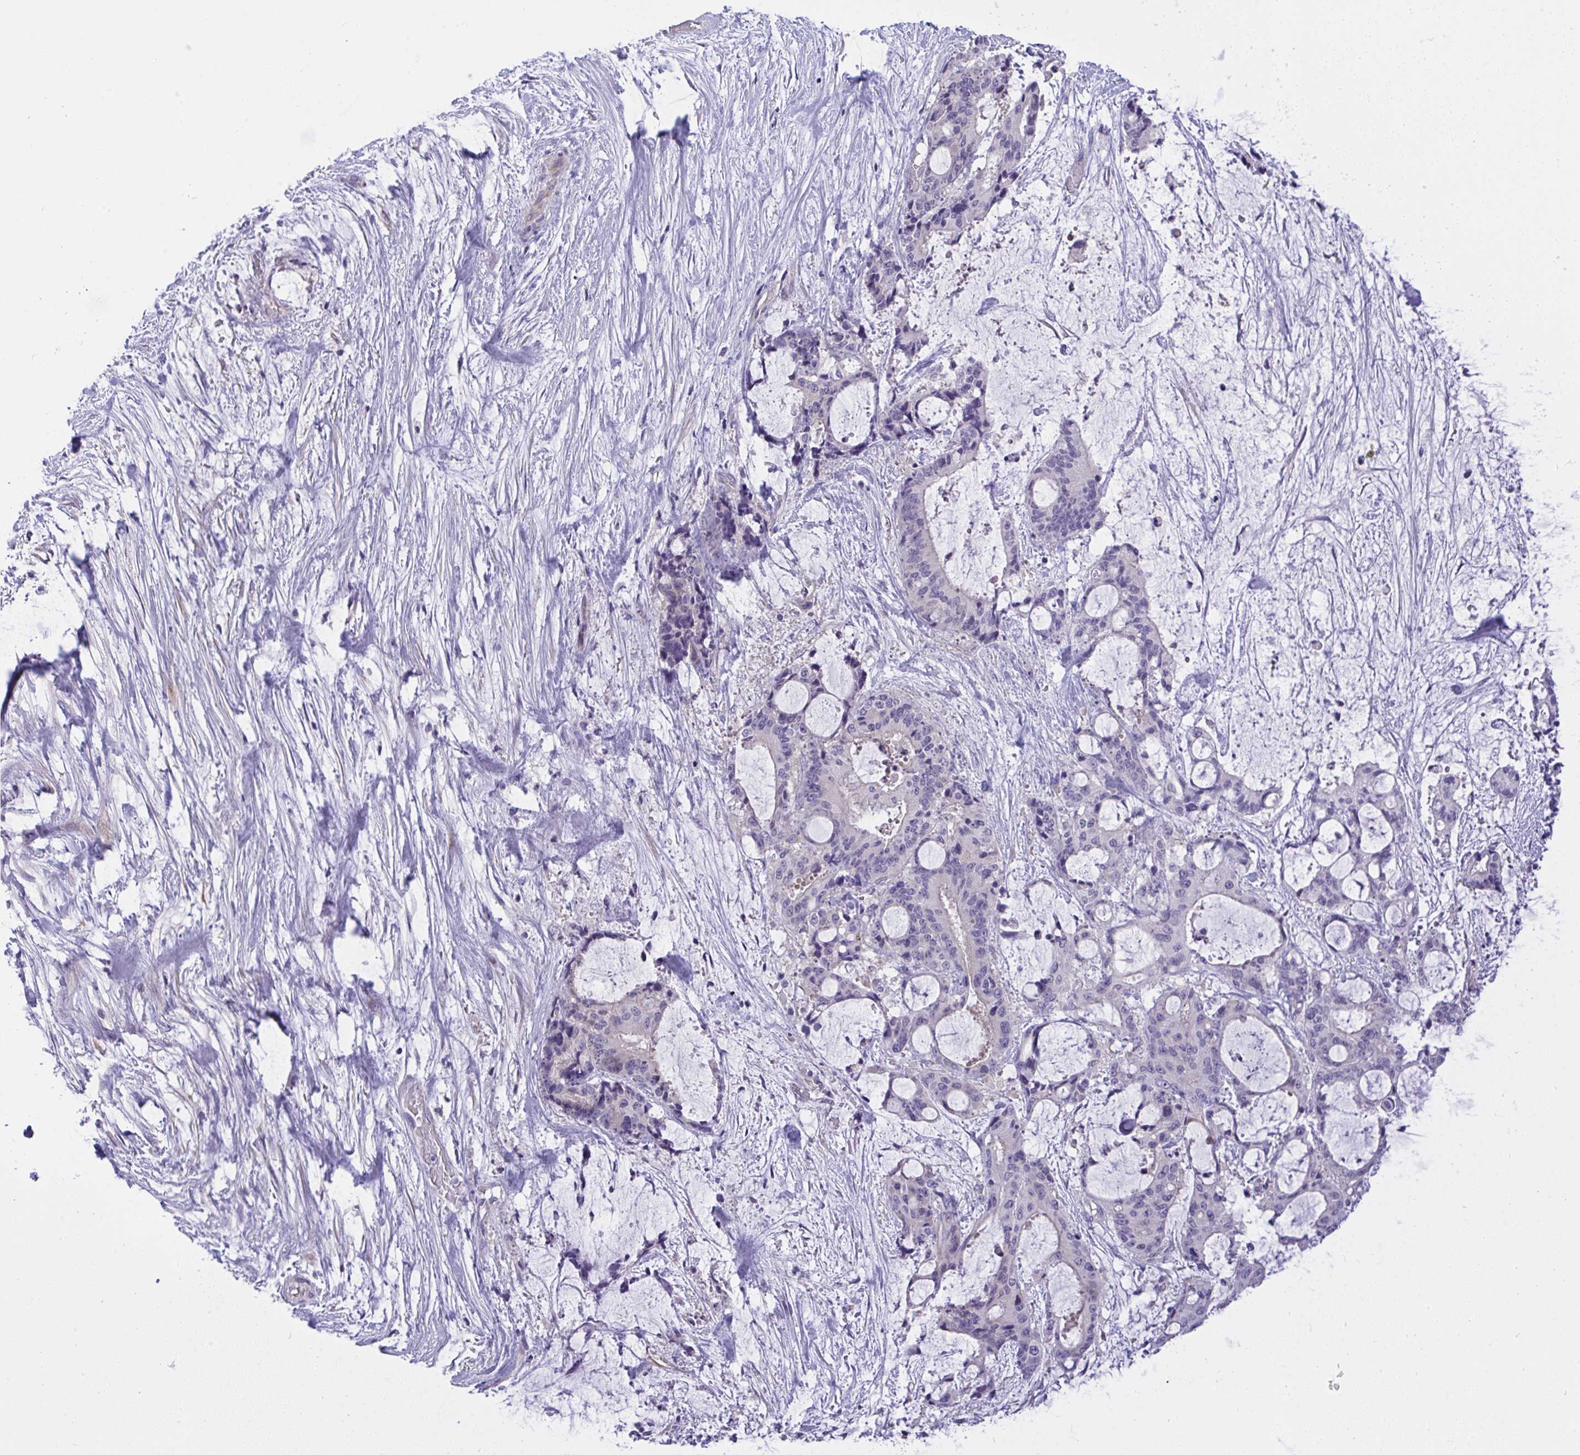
{"staining": {"intensity": "negative", "quantity": "none", "location": "none"}, "tissue": "liver cancer", "cell_type": "Tumor cells", "image_type": "cancer", "snomed": [{"axis": "morphology", "description": "Normal tissue, NOS"}, {"axis": "morphology", "description": "Cholangiocarcinoma"}, {"axis": "topography", "description": "Liver"}, {"axis": "topography", "description": "Peripheral nerve tissue"}], "caption": "Immunohistochemistry (IHC) micrograph of neoplastic tissue: liver cancer (cholangiocarcinoma) stained with DAB (3,3'-diaminobenzidine) demonstrates no significant protein expression in tumor cells.", "gene": "C19orf54", "patient": {"sex": "female", "age": 73}}